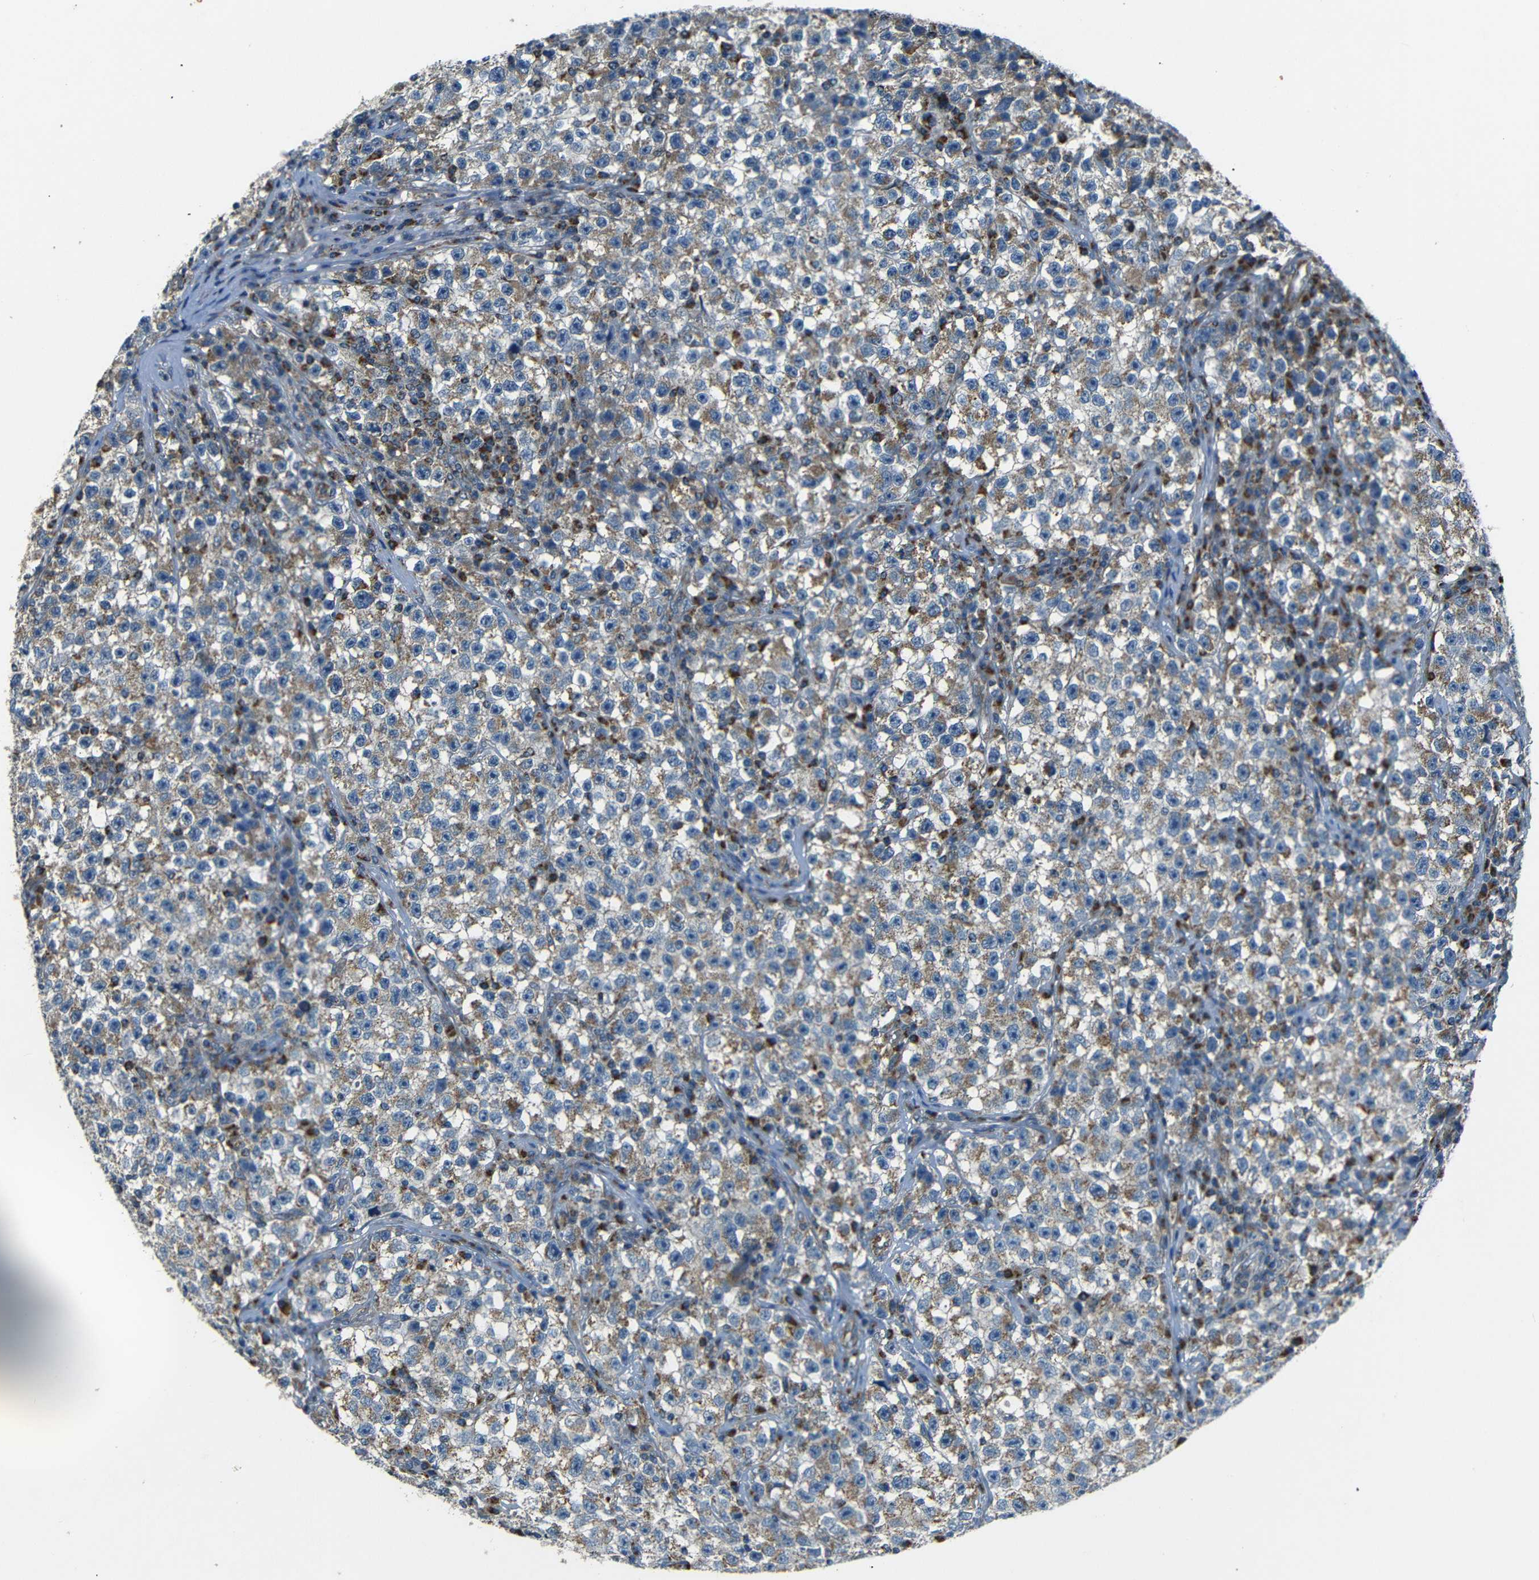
{"staining": {"intensity": "weak", "quantity": ">75%", "location": "cytoplasmic/membranous"}, "tissue": "testis cancer", "cell_type": "Tumor cells", "image_type": "cancer", "snomed": [{"axis": "morphology", "description": "Seminoma, NOS"}, {"axis": "topography", "description": "Testis"}], "caption": "Immunohistochemical staining of seminoma (testis) displays low levels of weak cytoplasmic/membranous protein positivity in approximately >75% of tumor cells.", "gene": "NETO2", "patient": {"sex": "male", "age": 22}}